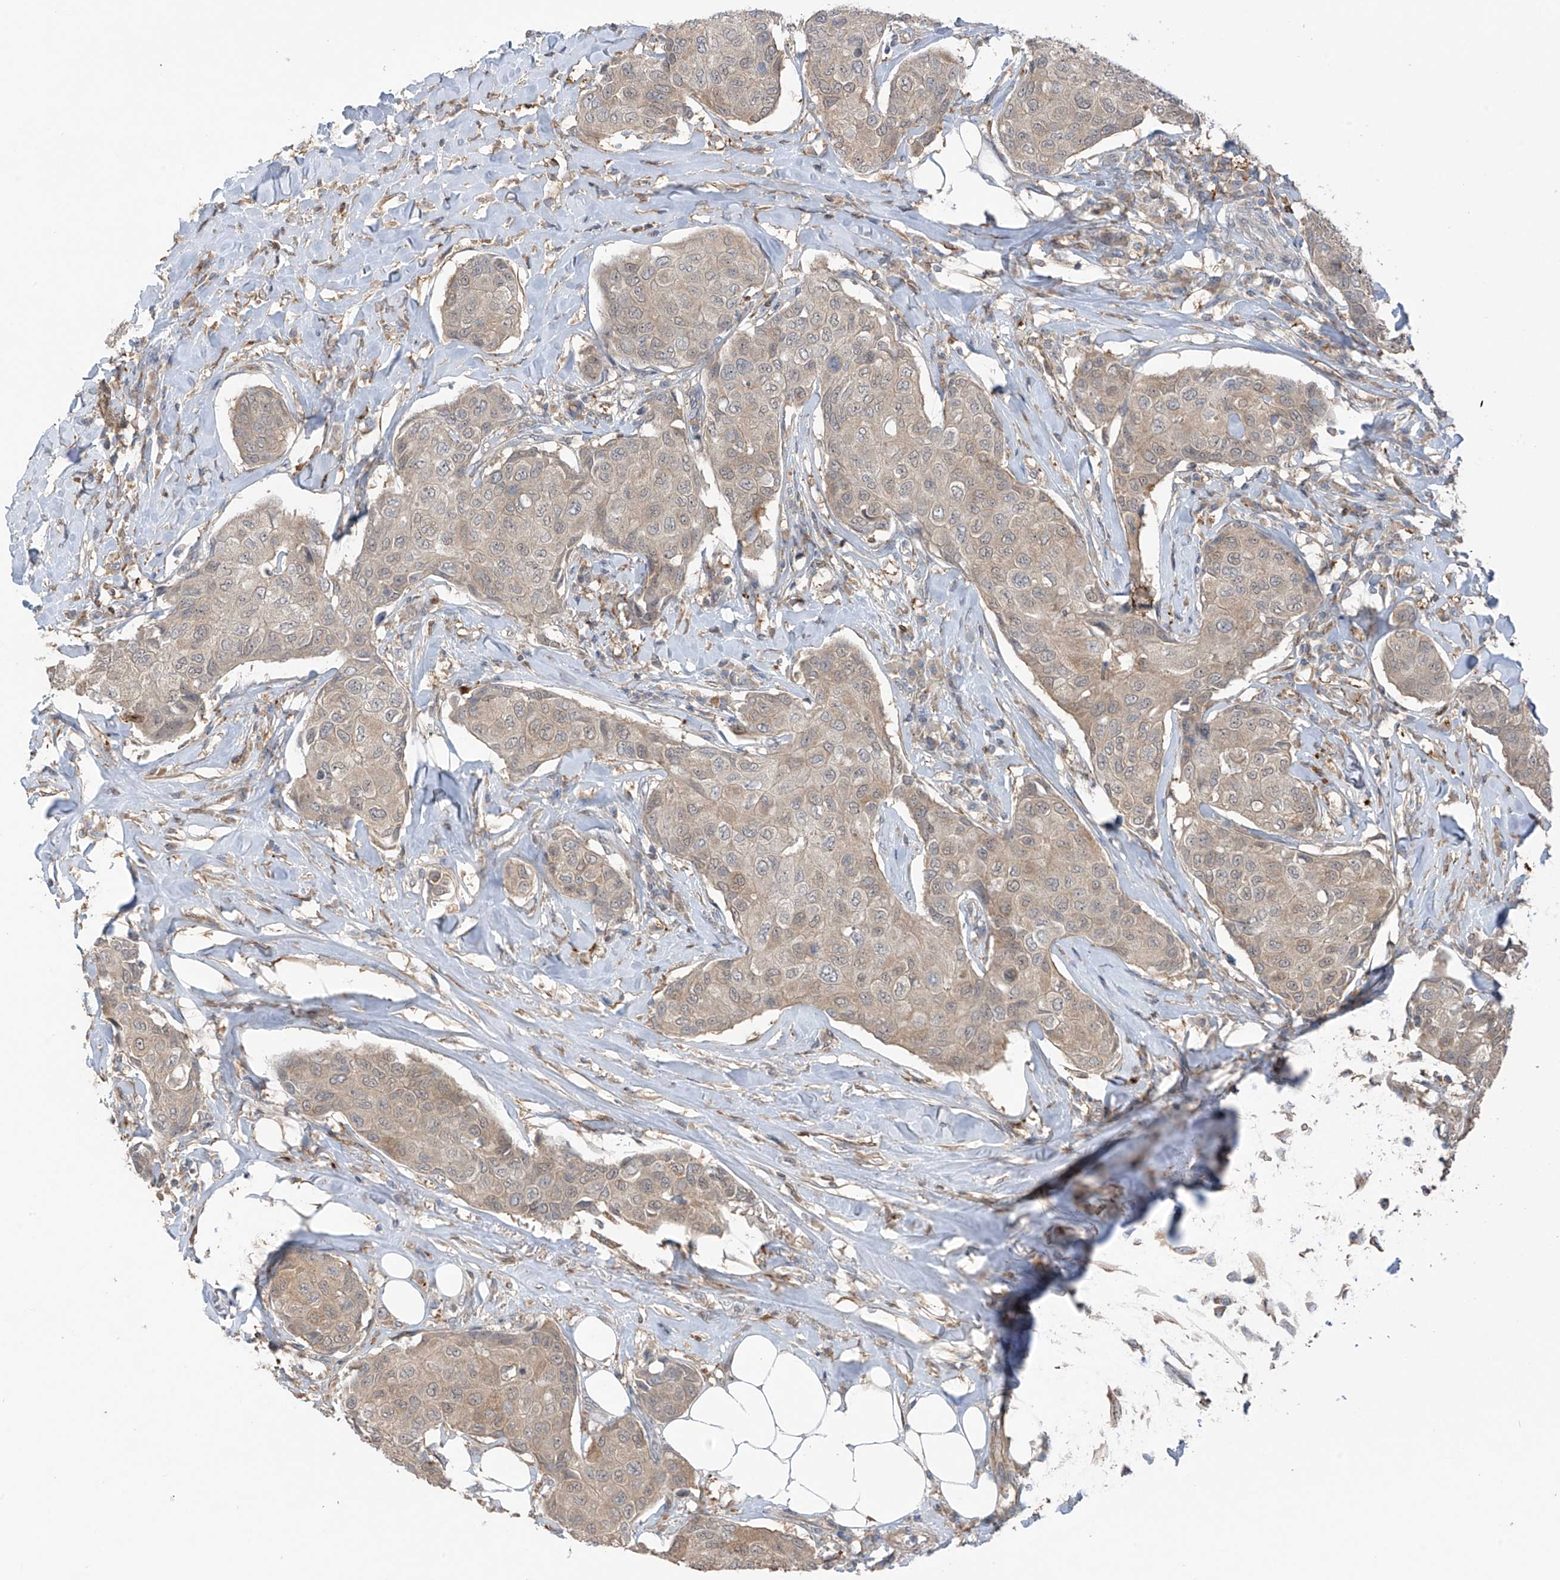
{"staining": {"intensity": "weak", "quantity": ">75%", "location": "cytoplasmic/membranous"}, "tissue": "breast cancer", "cell_type": "Tumor cells", "image_type": "cancer", "snomed": [{"axis": "morphology", "description": "Duct carcinoma"}, {"axis": "topography", "description": "Breast"}], "caption": "Immunohistochemical staining of breast cancer (intraductal carcinoma) shows weak cytoplasmic/membranous protein staining in about >75% of tumor cells. (DAB IHC, brown staining for protein, blue staining for nuclei).", "gene": "SAMD3", "patient": {"sex": "female", "age": 80}}